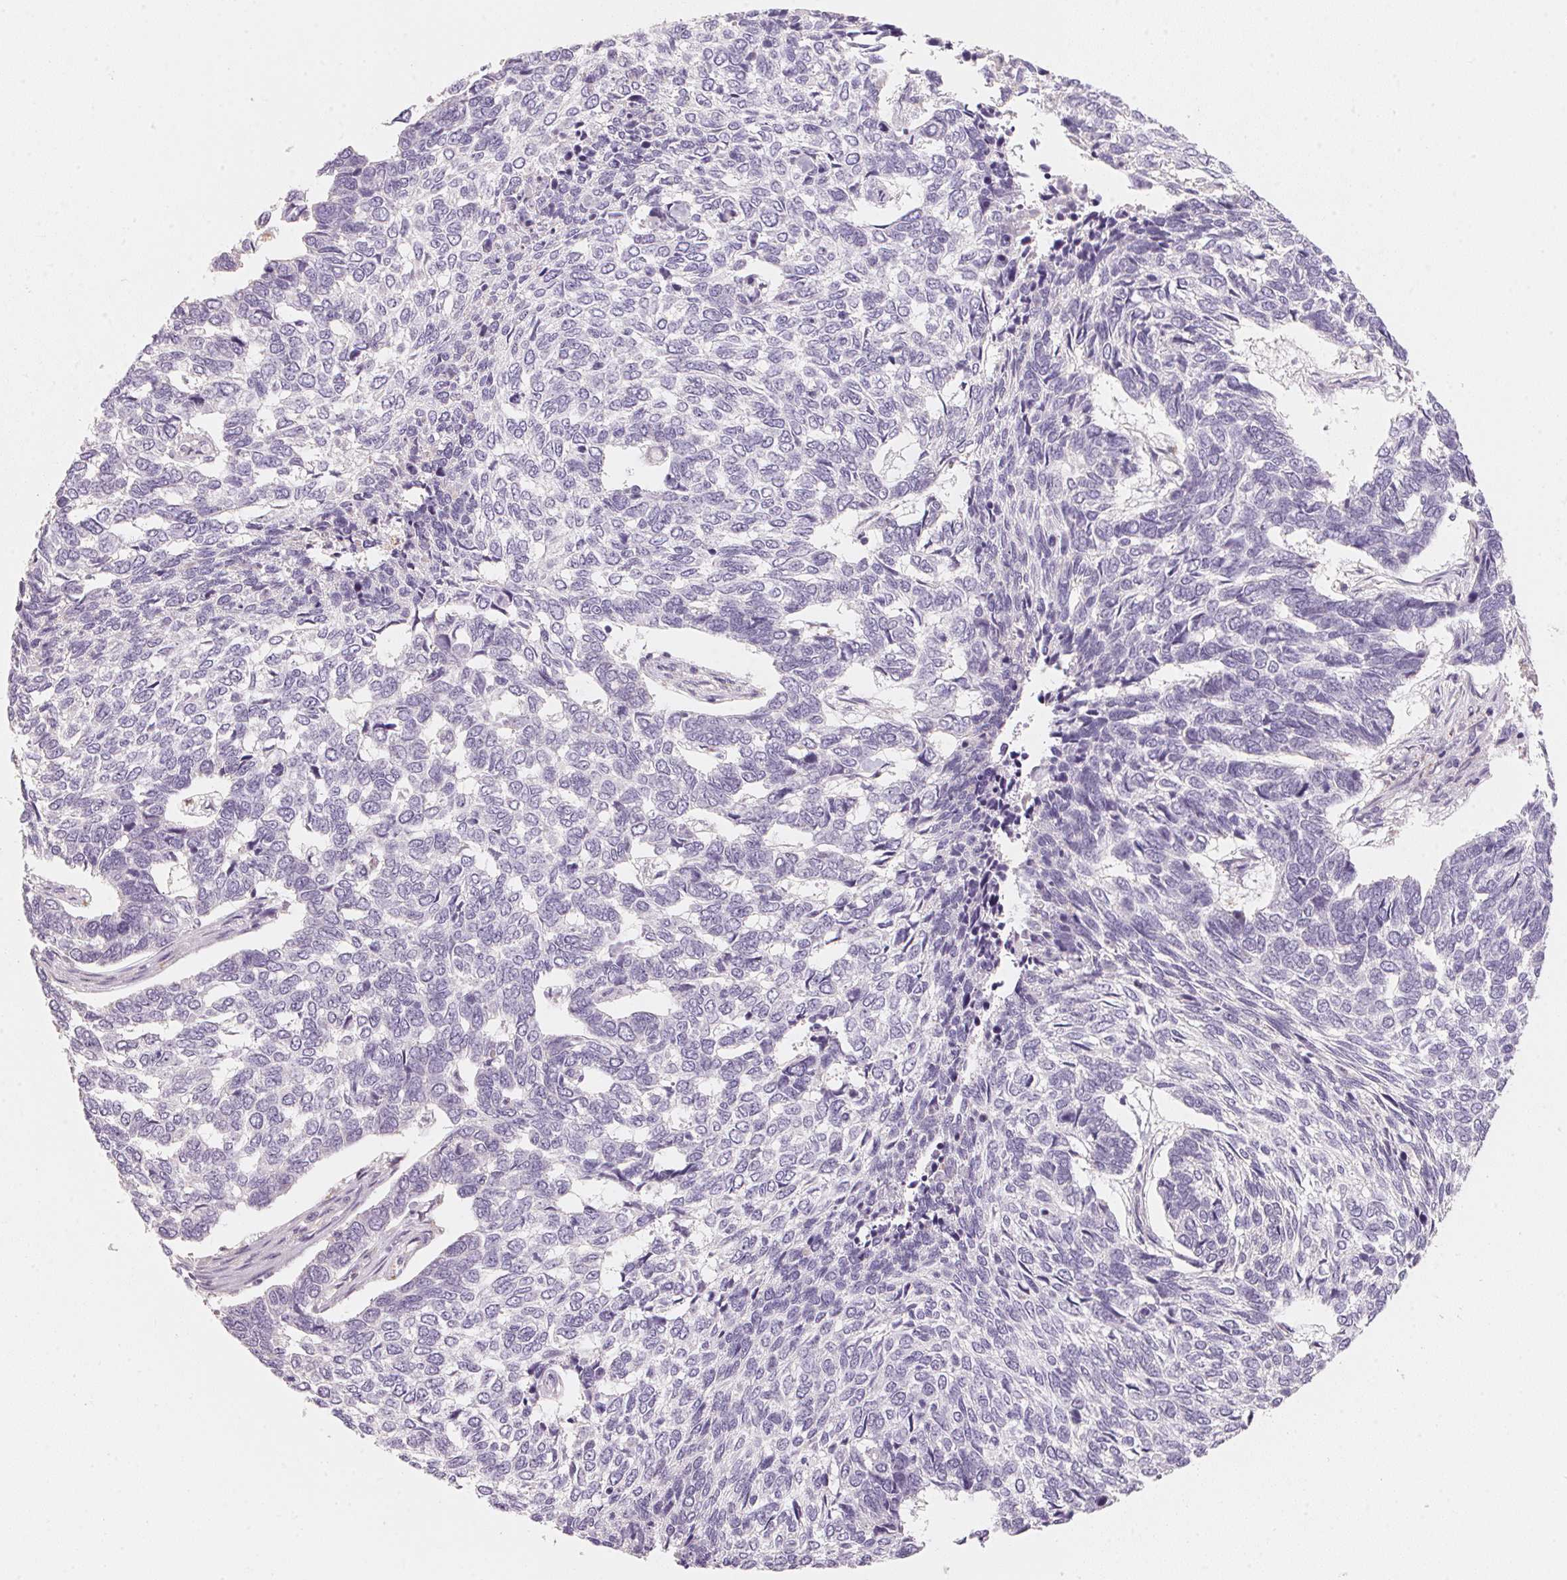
{"staining": {"intensity": "negative", "quantity": "none", "location": "none"}, "tissue": "skin cancer", "cell_type": "Tumor cells", "image_type": "cancer", "snomed": [{"axis": "morphology", "description": "Basal cell carcinoma"}, {"axis": "topography", "description": "Skin"}], "caption": "High power microscopy micrograph of an immunohistochemistry photomicrograph of skin cancer (basal cell carcinoma), revealing no significant expression in tumor cells.", "gene": "TREH", "patient": {"sex": "female", "age": 65}}